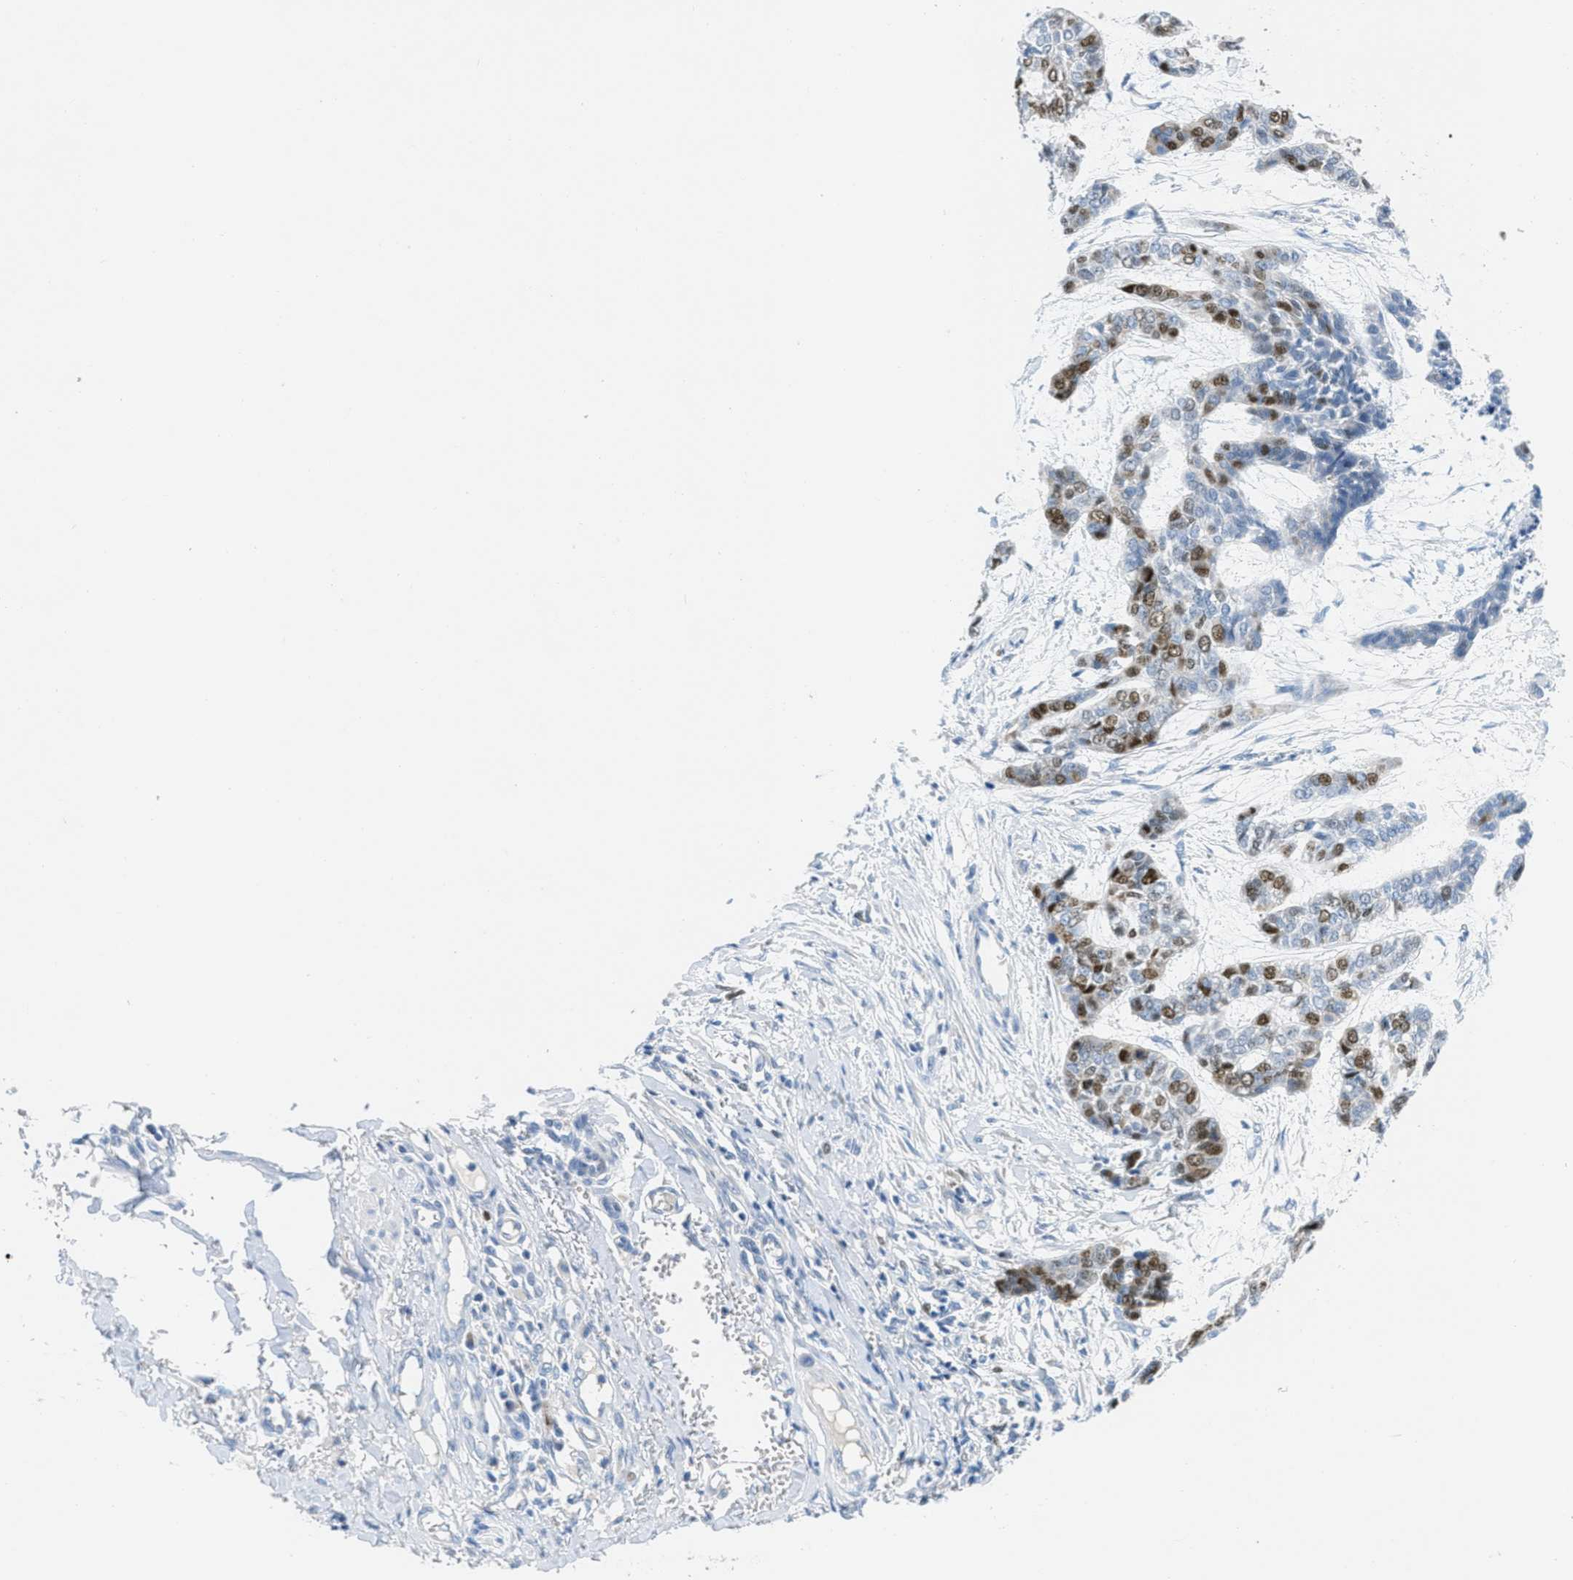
{"staining": {"intensity": "moderate", "quantity": "<25%", "location": "nuclear"}, "tissue": "skin cancer", "cell_type": "Tumor cells", "image_type": "cancer", "snomed": [{"axis": "morphology", "description": "Basal cell carcinoma"}, {"axis": "topography", "description": "Skin"}], "caption": "Immunohistochemistry (IHC) image of neoplastic tissue: human skin basal cell carcinoma stained using IHC displays low levels of moderate protein expression localized specifically in the nuclear of tumor cells, appearing as a nuclear brown color.", "gene": "ORC6", "patient": {"sex": "female", "age": 64}}